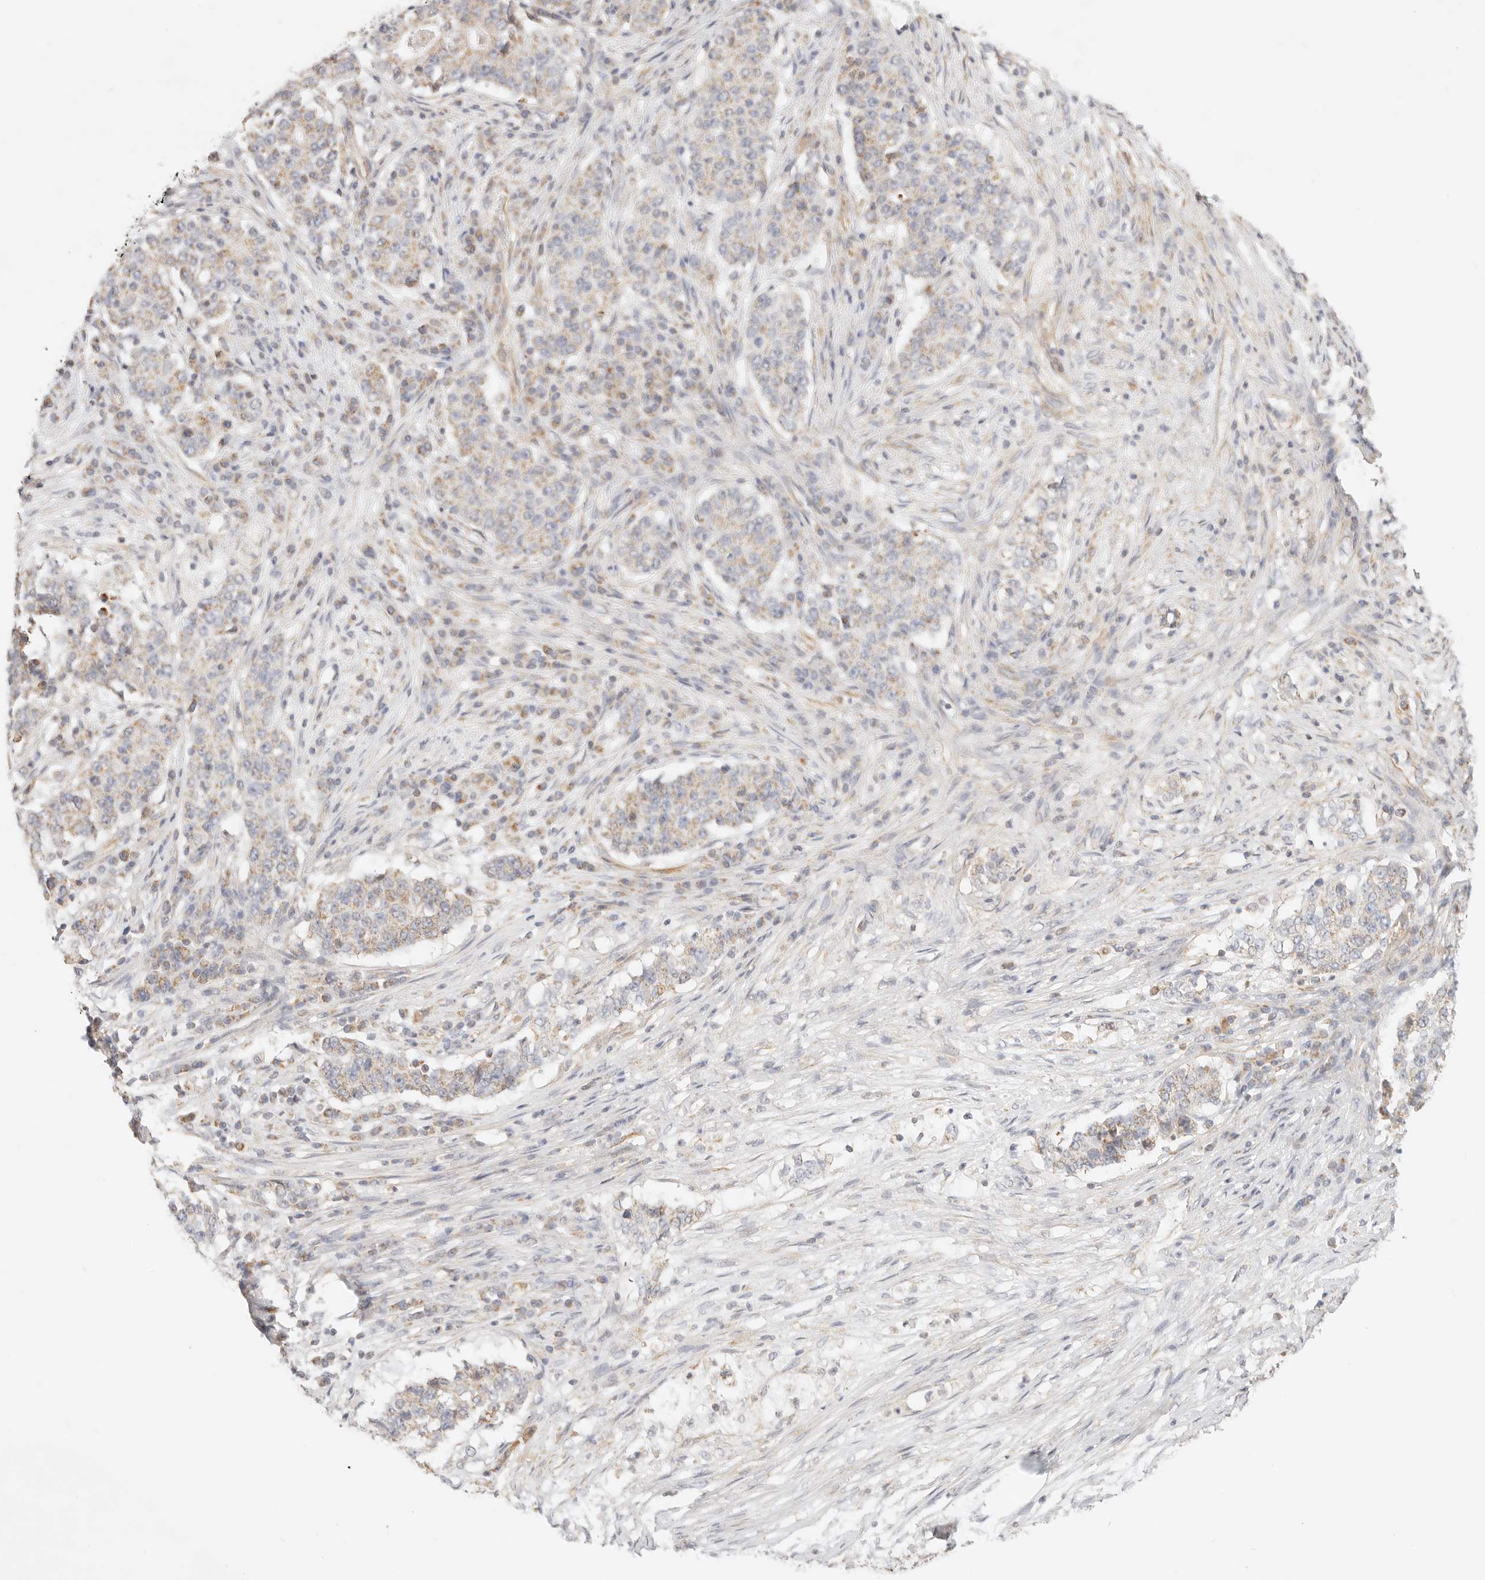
{"staining": {"intensity": "weak", "quantity": ">75%", "location": "cytoplasmic/membranous"}, "tissue": "stomach cancer", "cell_type": "Tumor cells", "image_type": "cancer", "snomed": [{"axis": "morphology", "description": "Adenocarcinoma, NOS"}, {"axis": "topography", "description": "Stomach"}], "caption": "Weak cytoplasmic/membranous expression for a protein is identified in about >75% of tumor cells of stomach cancer (adenocarcinoma) using immunohistochemistry.", "gene": "ZC3H11A", "patient": {"sex": "male", "age": 59}}